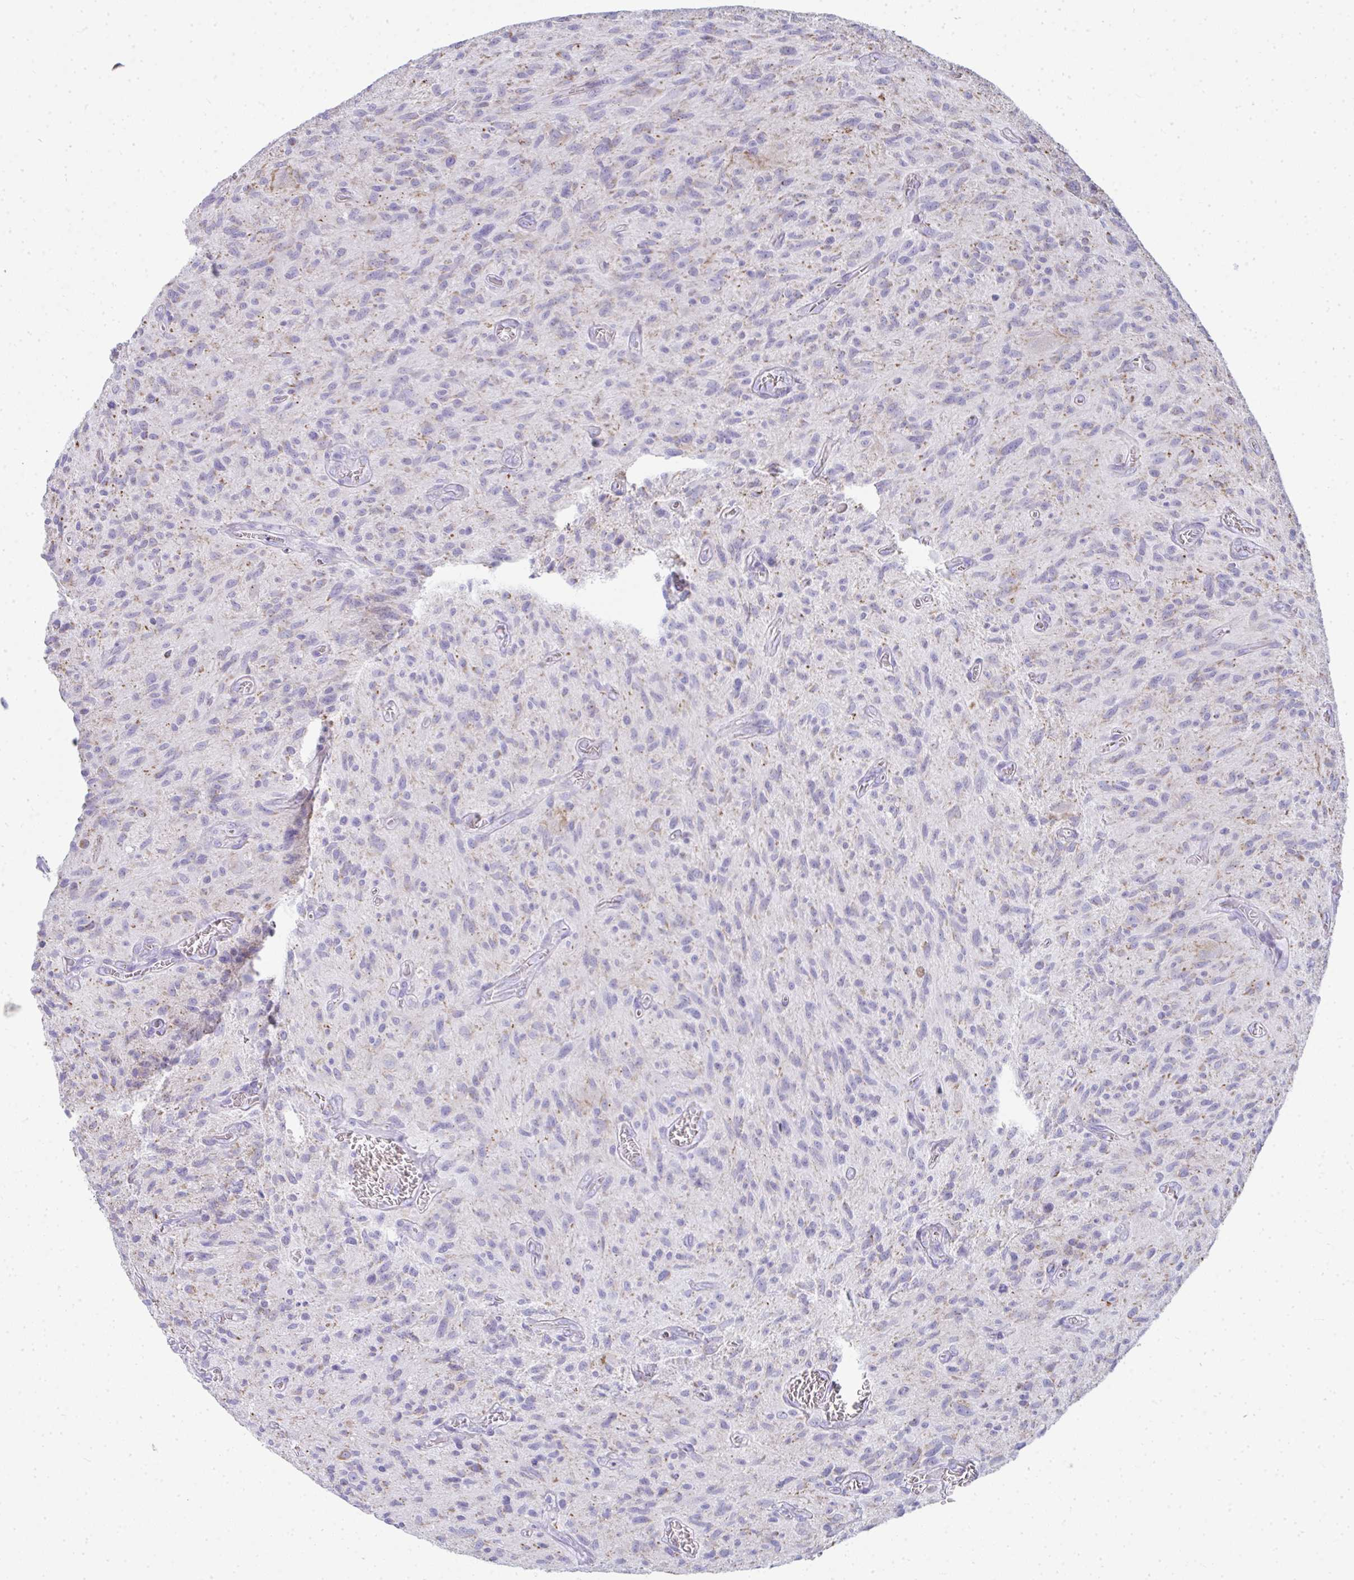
{"staining": {"intensity": "negative", "quantity": "none", "location": "none"}, "tissue": "glioma", "cell_type": "Tumor cells", "image_type": "cancer", "snomed": [{"axis": "morphology", "description": "Glioma, malignant, High grade"}, {"axis": "topography", "description": "Brain"}], "caption": "High power microscopy micrograph of an immunohistochemistry (IHC) histopathology image of malignant glioma (high-grade), revealing no significant expression in tumor cells. (DAB (3,3'-diaminobenzidine) immunohistochemistry (IHC), high magnification).", "gene": "SLC6A1", "patient": {"sex": "male", "age": 75}}